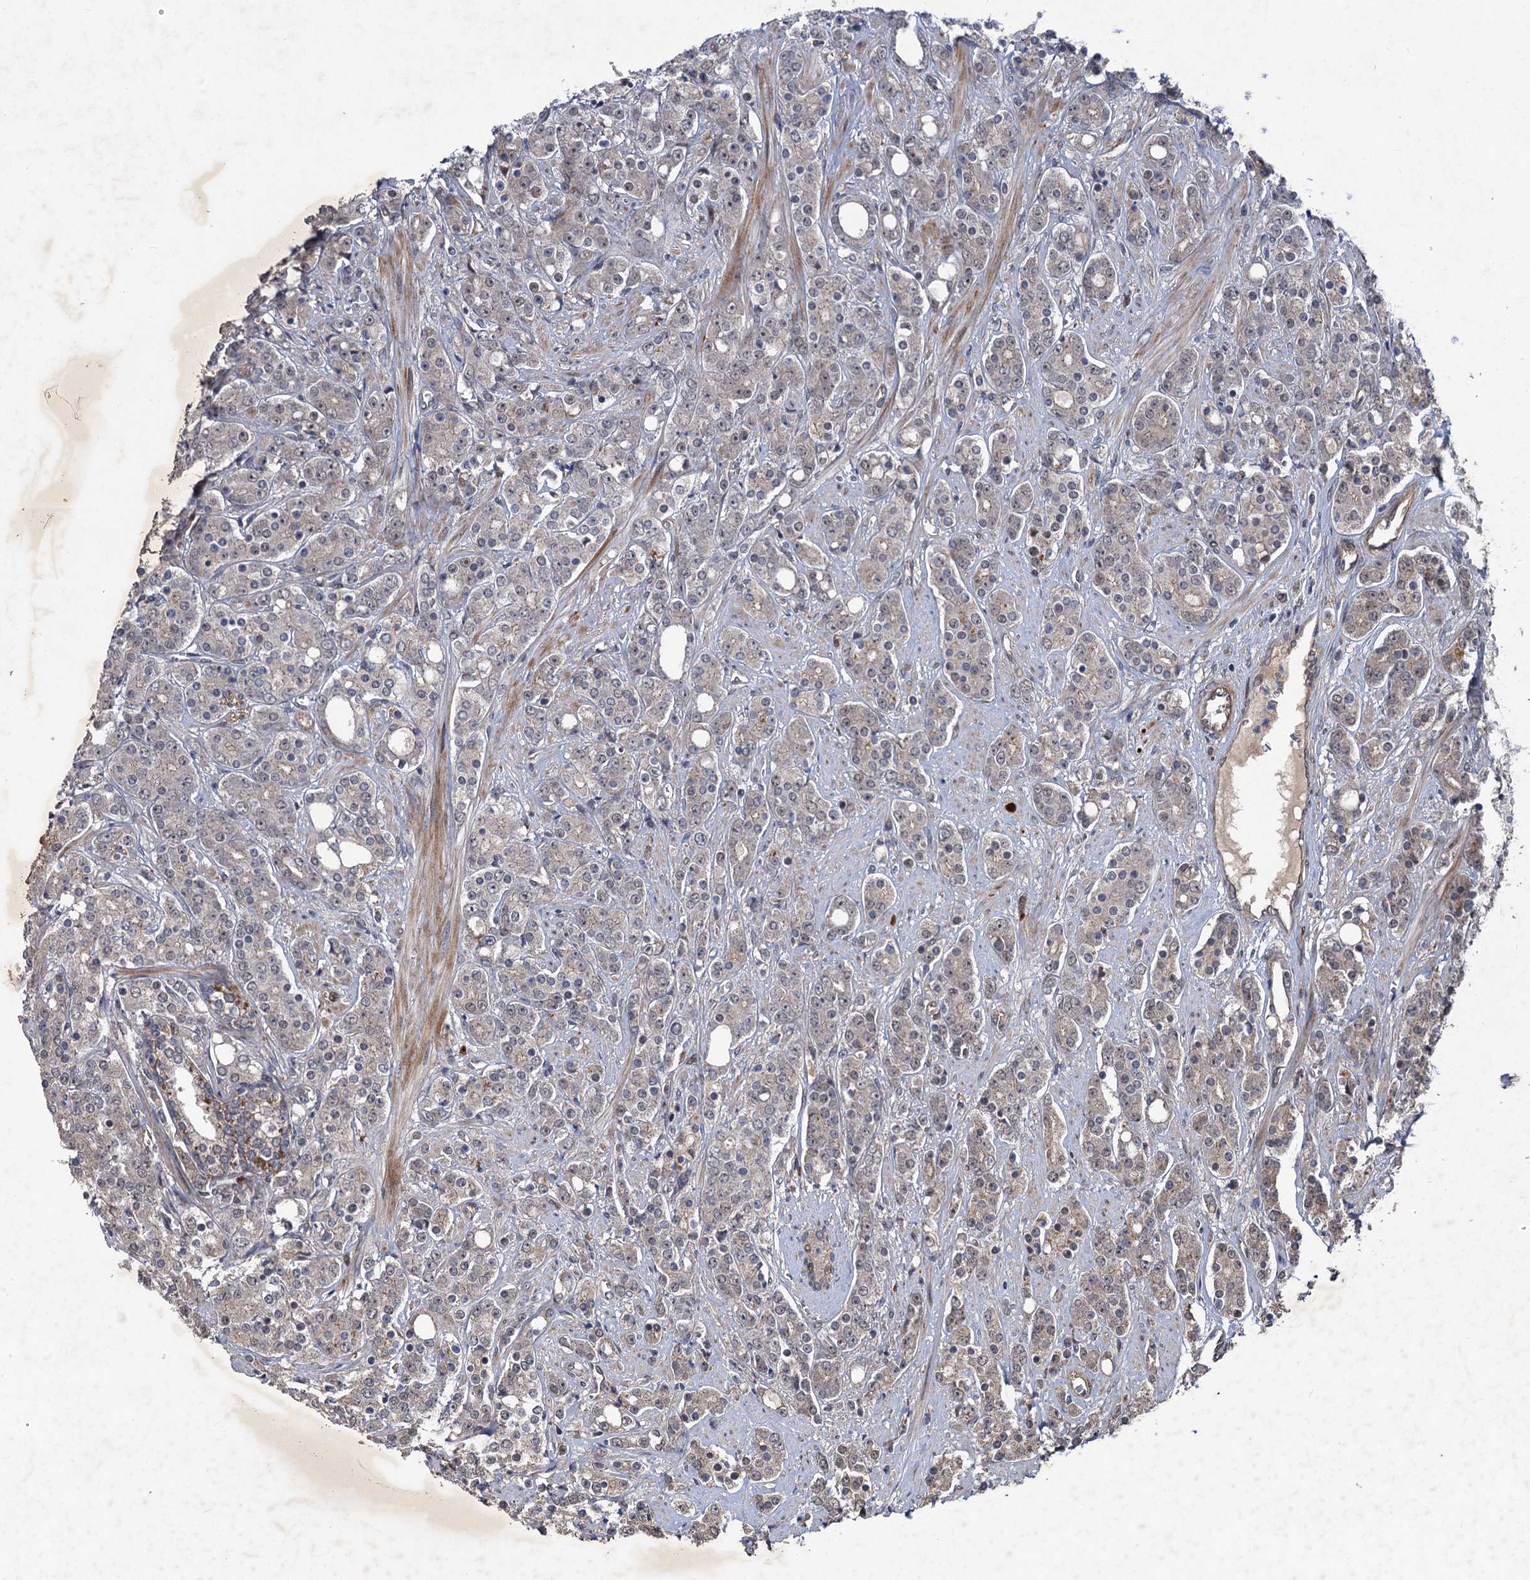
{"staining": {"intensity": "negative", "quantity": "none", "location": "none"}, "tissue": "prostate cancer", "cell_type": "Tumor cells", "image_type": "cancer", "snomed": [{"axis": "morphology", "description": "Adenocarcinoma, High grade"}, {"axis": "topography", "description": "Prostate"}], "caption": "IHC photomicrograph of neoplastic tissue: human prostate high-grade adenocarcinoma stained with DAB (3,3'-diaminobenzidine) demonstrates no significant protein positivity in tumor cells. Nuclei are stained in blue.", "gene": "NUDT22", "patient": {"sex": "male", "age": 62}}